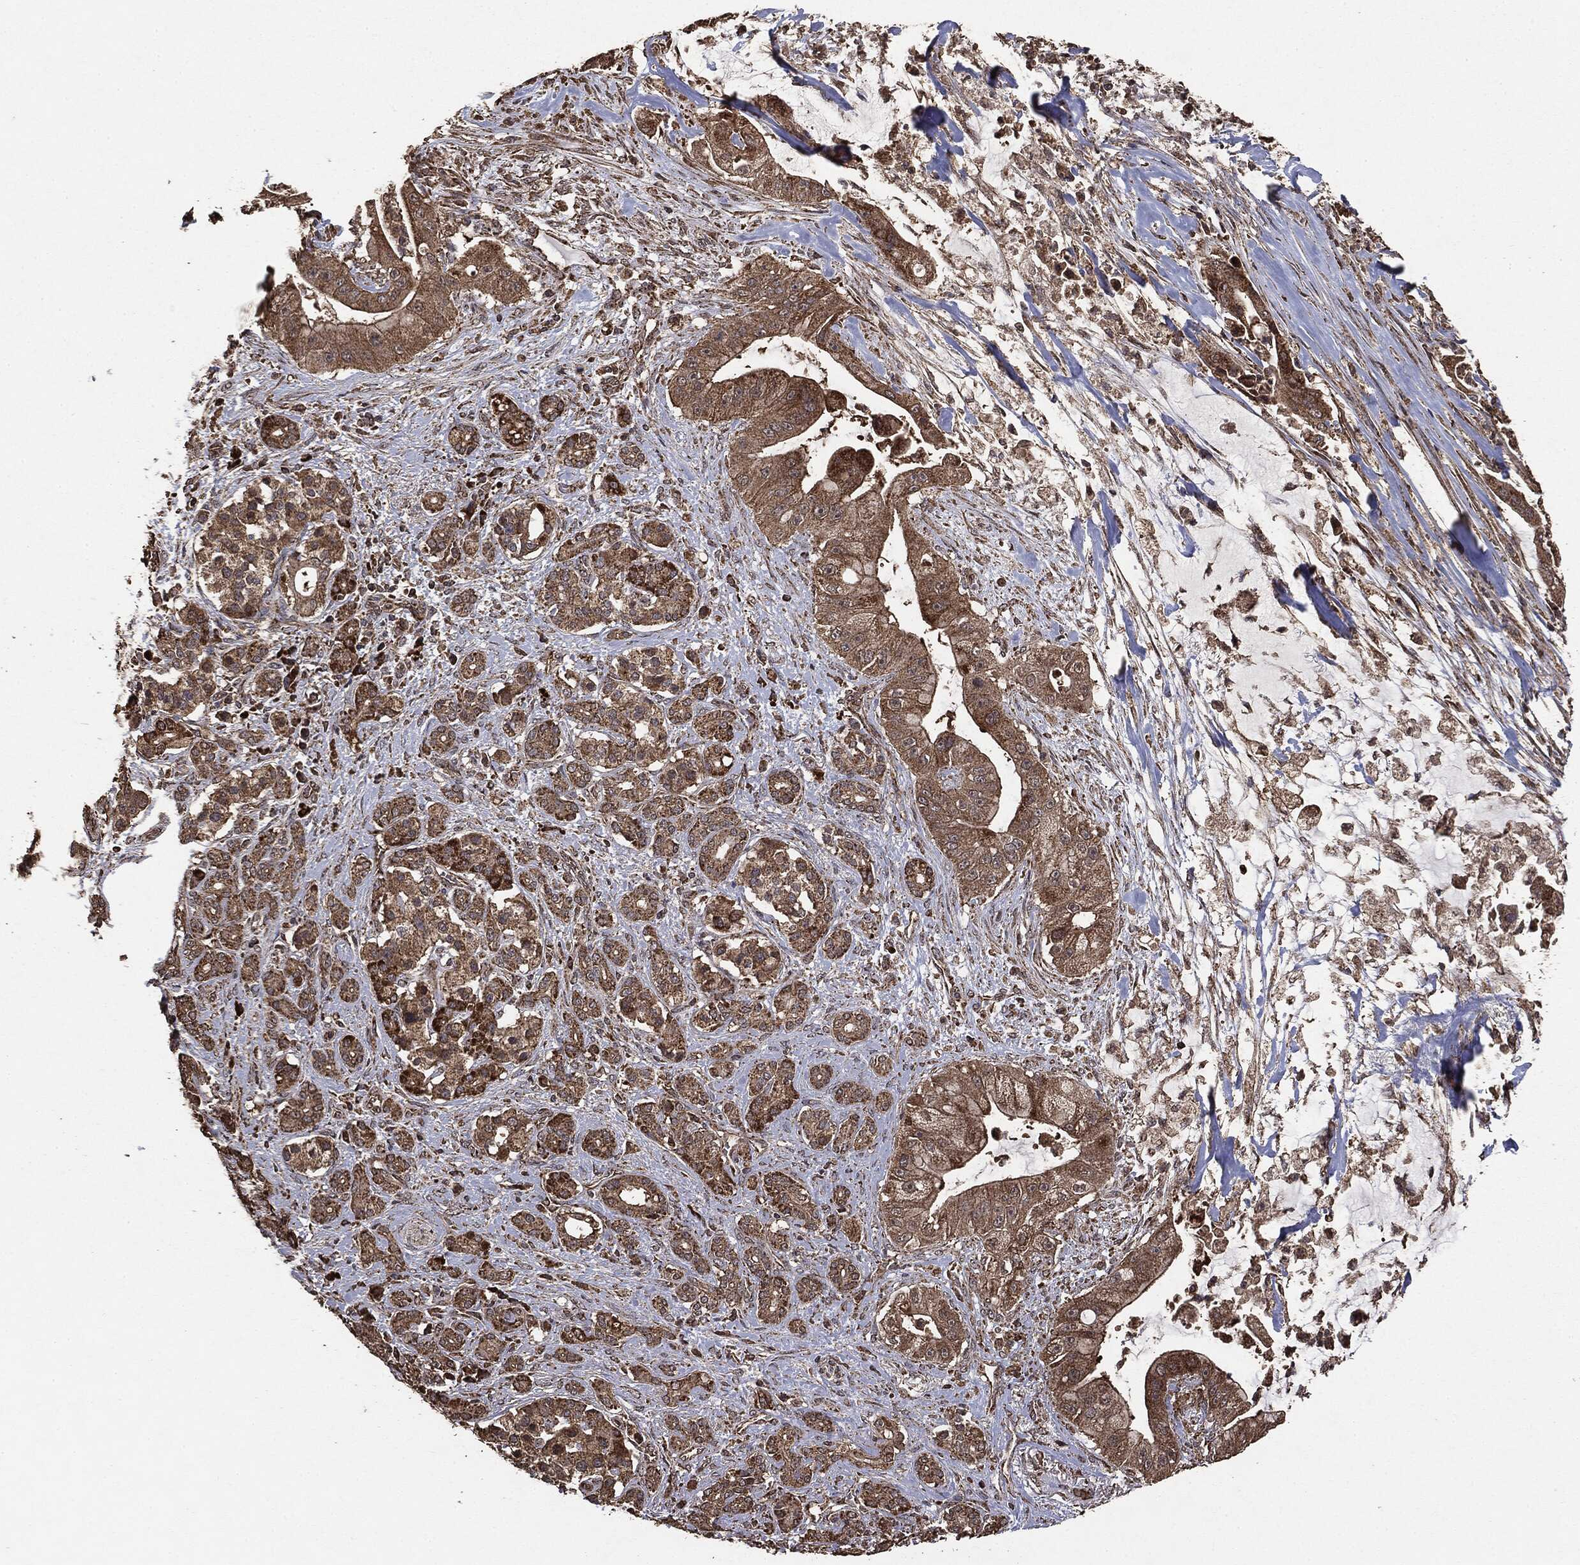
{"staining": {"intensity": "moderate", "quantity": ">75%", "location": "cytoplasmic/membranous"}, "tissue": "pancreatic cancer", "cell_type": "Tumor cells", "image_type": "cancer", "snomed": [{"axis": "morphology", "description": "Normal tissue, NOS"}, {"axis": "morphology", "description": "Inflammation, NOS"}, {"axis": "morphology", "description": "Adenocarcinoma, NOS"}, {"axis": "topography", "description": "Pancreas"}], "caption": "Moderate cytoplasmic/membranous positivity is identified in approximately >75% of tumor cells in pancreatic adenocarcinoma. Using DAB (3,3'-diaminobenzidine) (brown) and hematoxylin (blue) stains, captured at high magnification using brightfield microscopy.", "gene": "MTOR", "patient": {"sex": "male", "age": 57}}